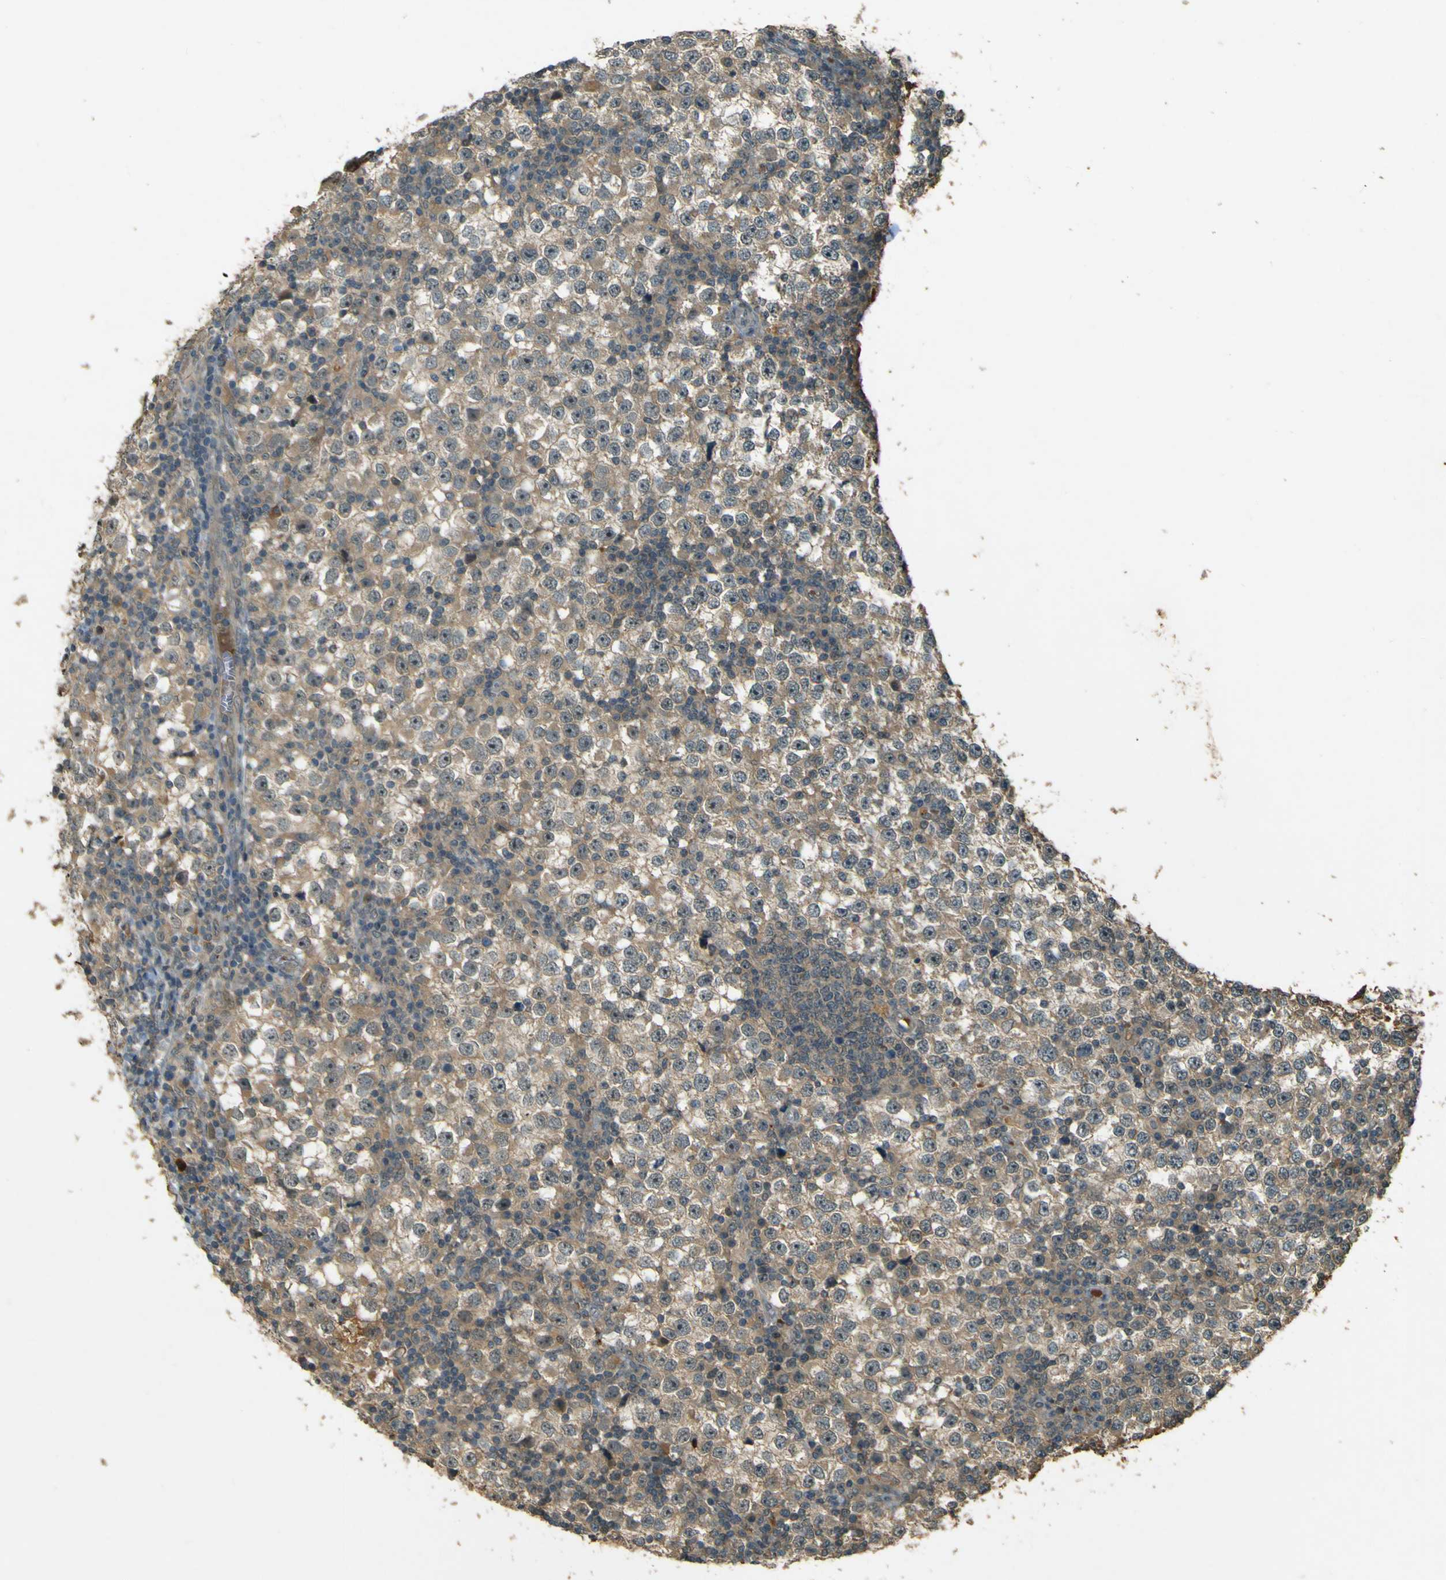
{"staining": {"intensity": "weak", "quantity": ">75%", "location": "cytoplasmic/membranous"}, "tissue": "testis cancer", "cell_type": "Tumor cells", "image_type": "cancer", "snomed": [{"axis": "morphology", "description": "Seminoma, NOS"}, {"axis": "topography", "description": "Testis"}], "caption": "Weak cytoplasmic/membranous positivity is present in approximately >75% of tumor cells in seminoma (testis).", "gene": "MPDZ", "patient": {"sex": "male", "age": 65}}